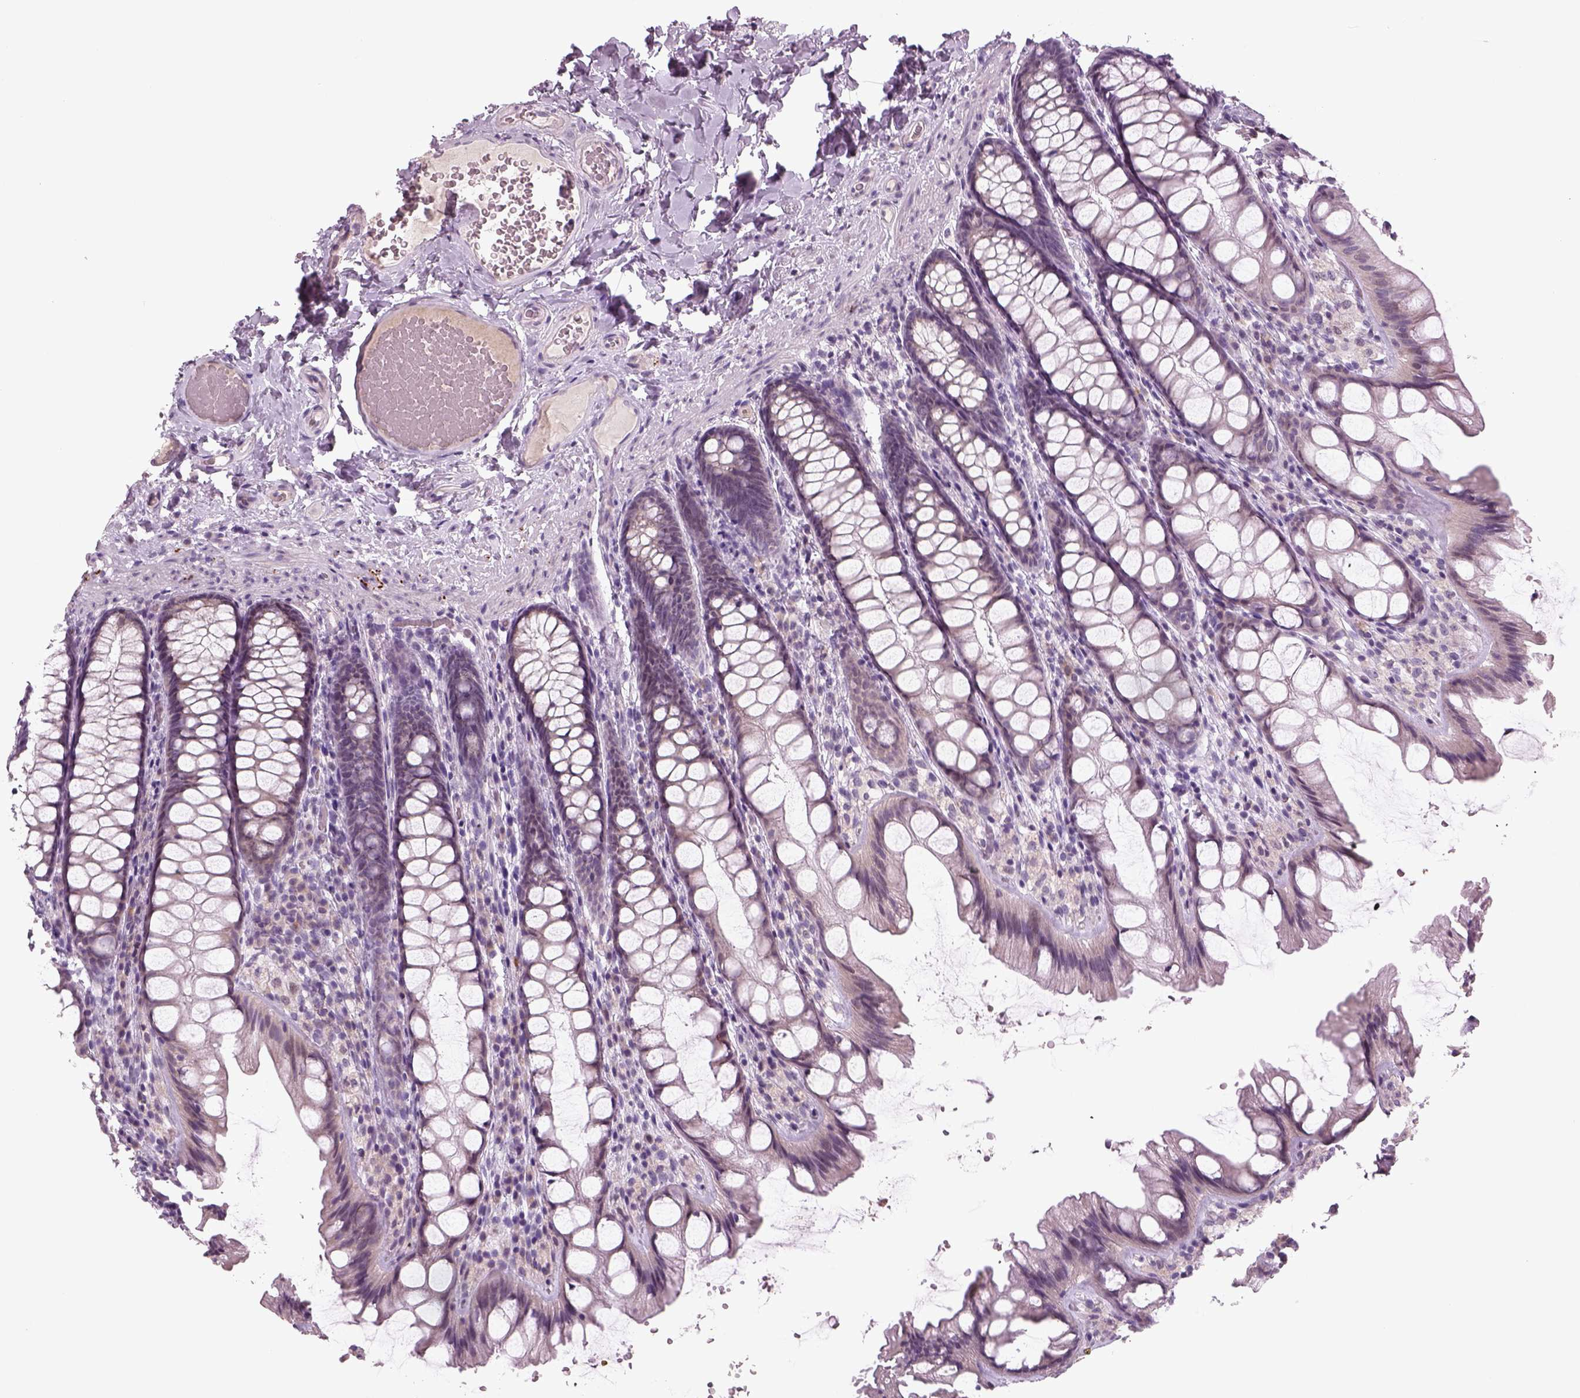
{"staining": {"intensity": "negative", "quantity": "none", "location": "none"}, "tissue": "colon", "cell_type": "Endothelial cells", "image_type": "normal", "snomed": [{"axis": "morphology", "description": "Normal tissue, NOS"}, {"axis": "topography", "description": "Colon"}], "caption": "Human colon stained for a protein using immunohistochemistry reveals no expression in endothelial cells.", "gene": "PENK", "patient": {"sex": "male", "age": 47}}